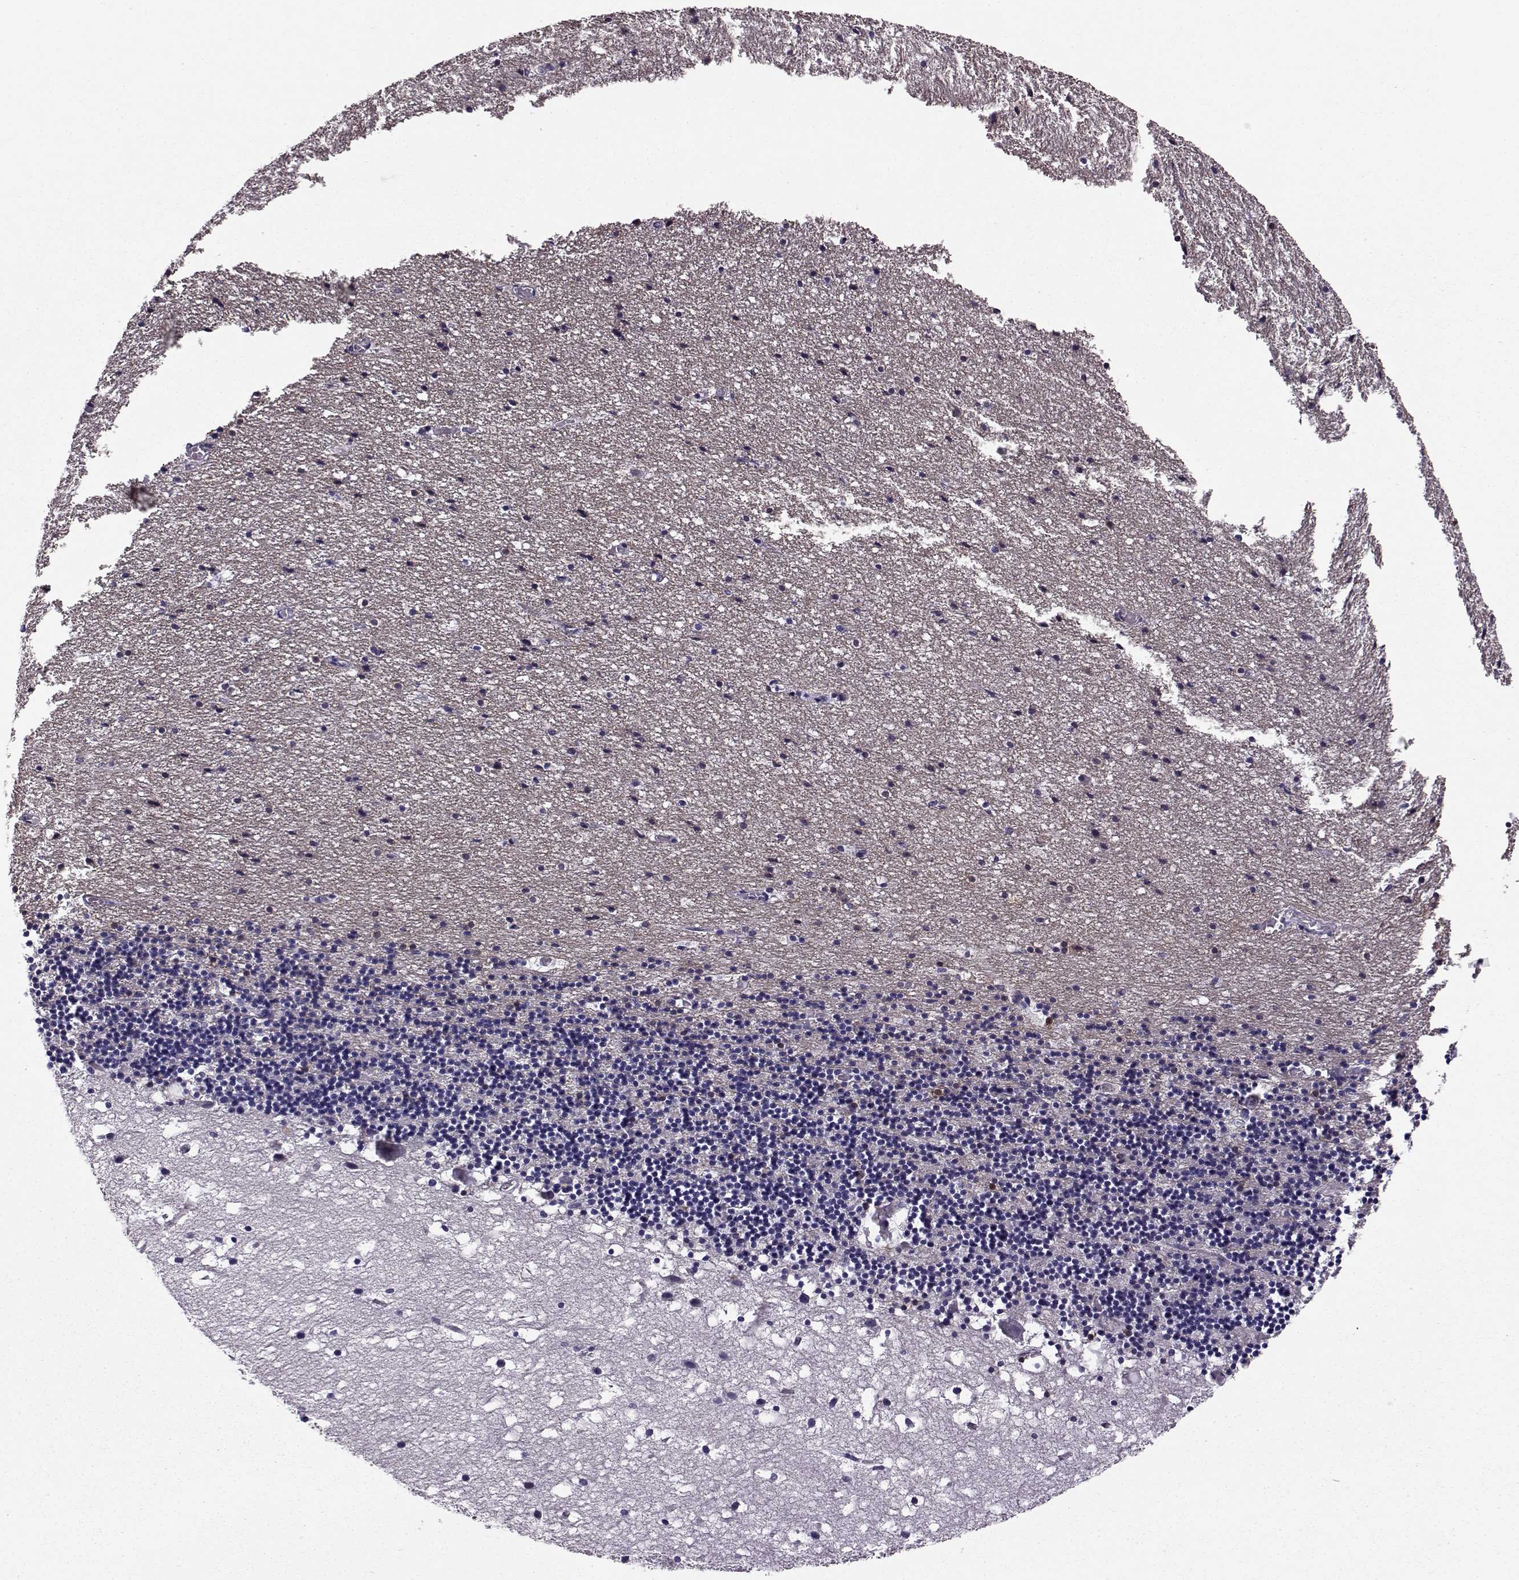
{"staining": {"intensity": "strong", "quantity": "<25%", "location": "cytoplasmic/membranous"}, "tissue": "cerebellum", "cell_type": "Cells in granular layer", "image_type": "normal", "snomed": [{"axis": "morphology", "description": "Normal tissue, NOS"}, {"axis": "topography", "description": "Cerebellum"}], "caption": "This micrograph displays IHC staining of benign cerebellum, with medium strong cytoplasmic/membranous positivity in about <25% of cells in granular layer.", "gene": "PEX5L", "patient": {"sex": "male", "age": 37}}